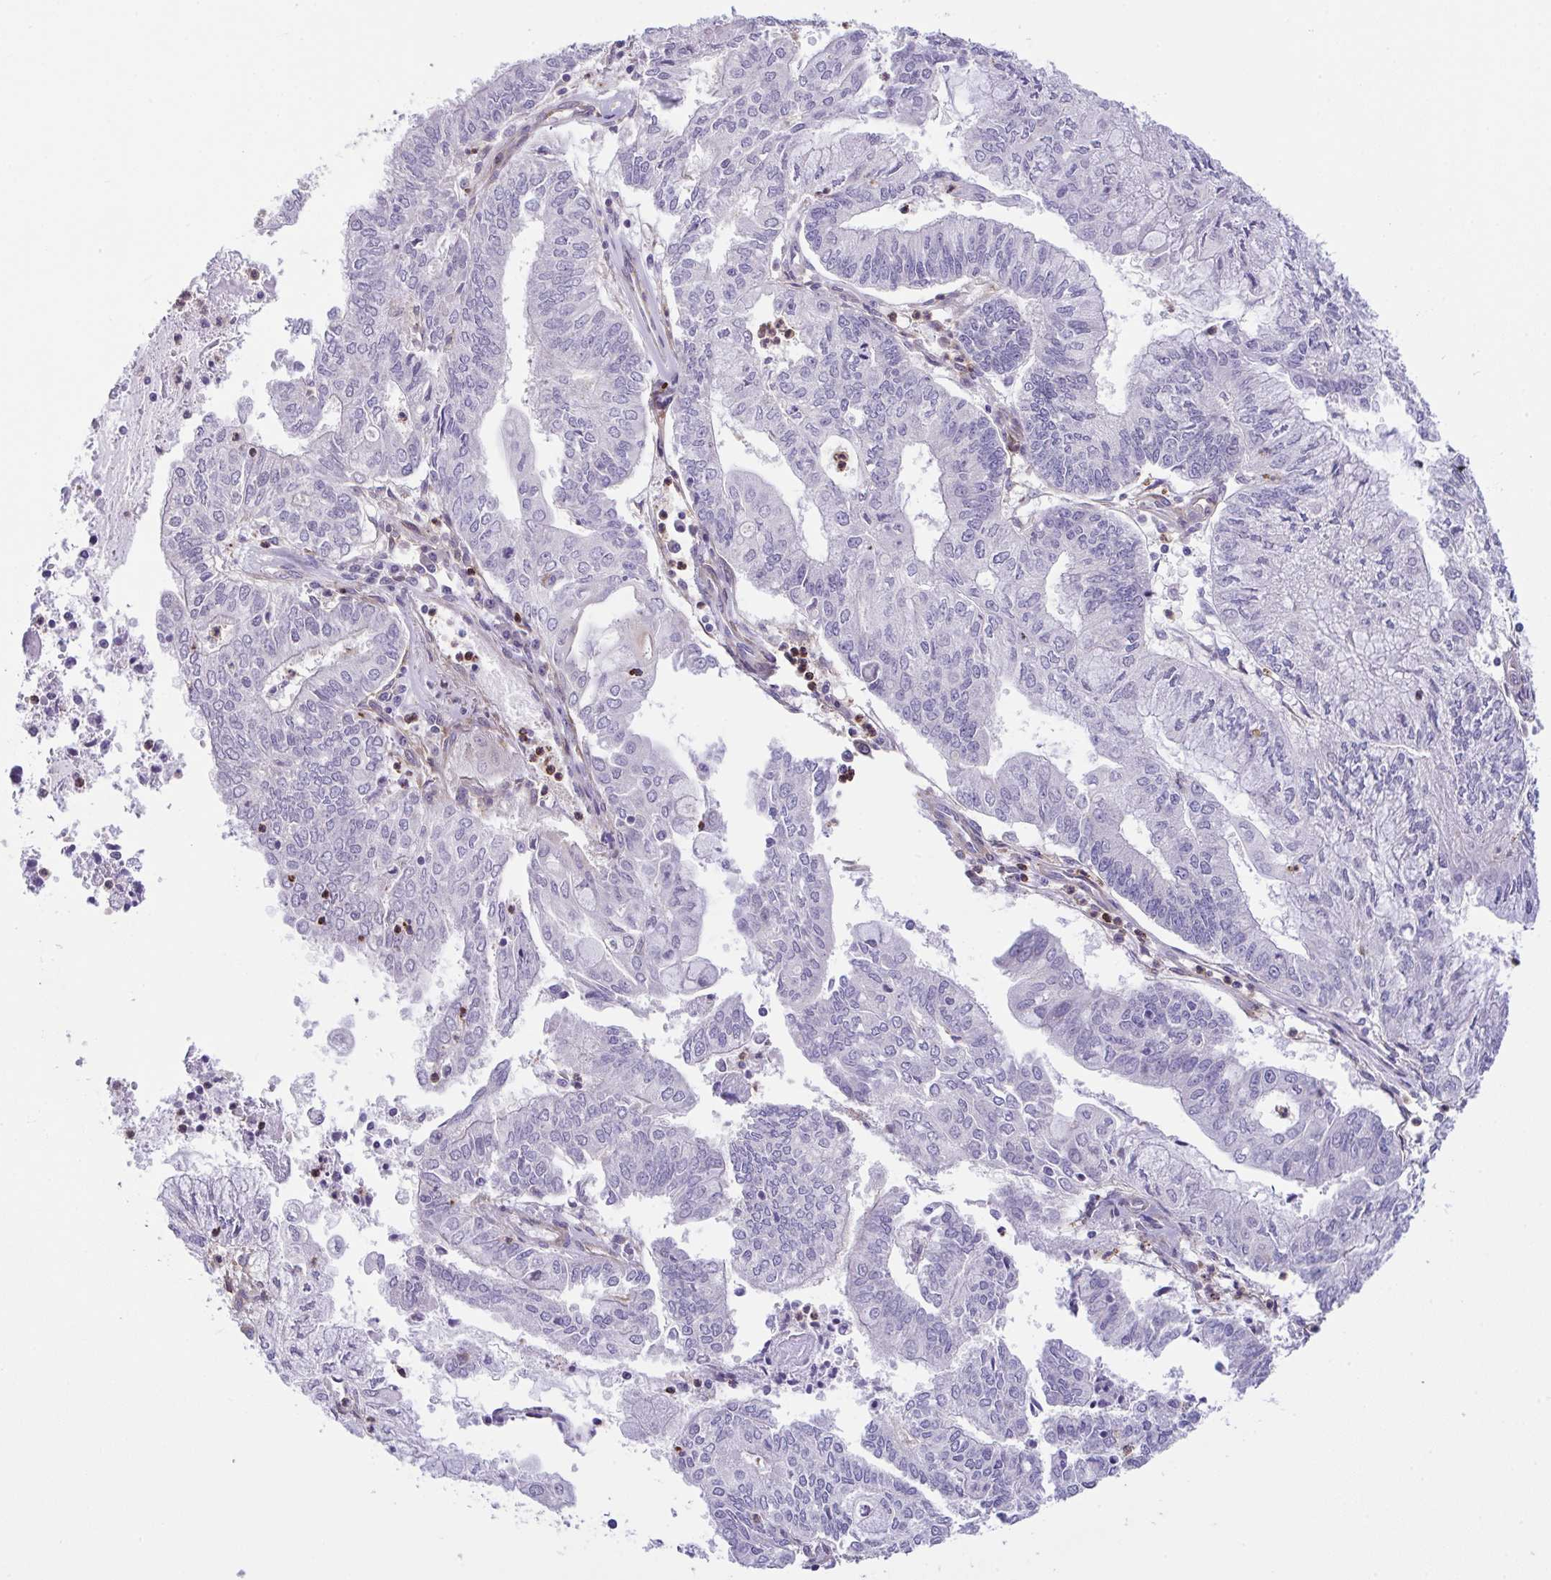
{"staining": {"intensity": "negative", "quantity": "none", "location": "none"}, "tissue": "endometrial cancer", "cell_type": "Tumor cells", "image_type": "cancer", "snomed": [{"axis": "morphology", "description": "Adenocarcinoma, NOS"}, {"axis": "topography", "description": "Endometrium"}], "caption": "Histopathology image shows no significant protein positivity in tumor cells of endometrial adenocarcinoma.", "gene": "RHOXF1", "patient": {"sex": "female", "age": 61}}